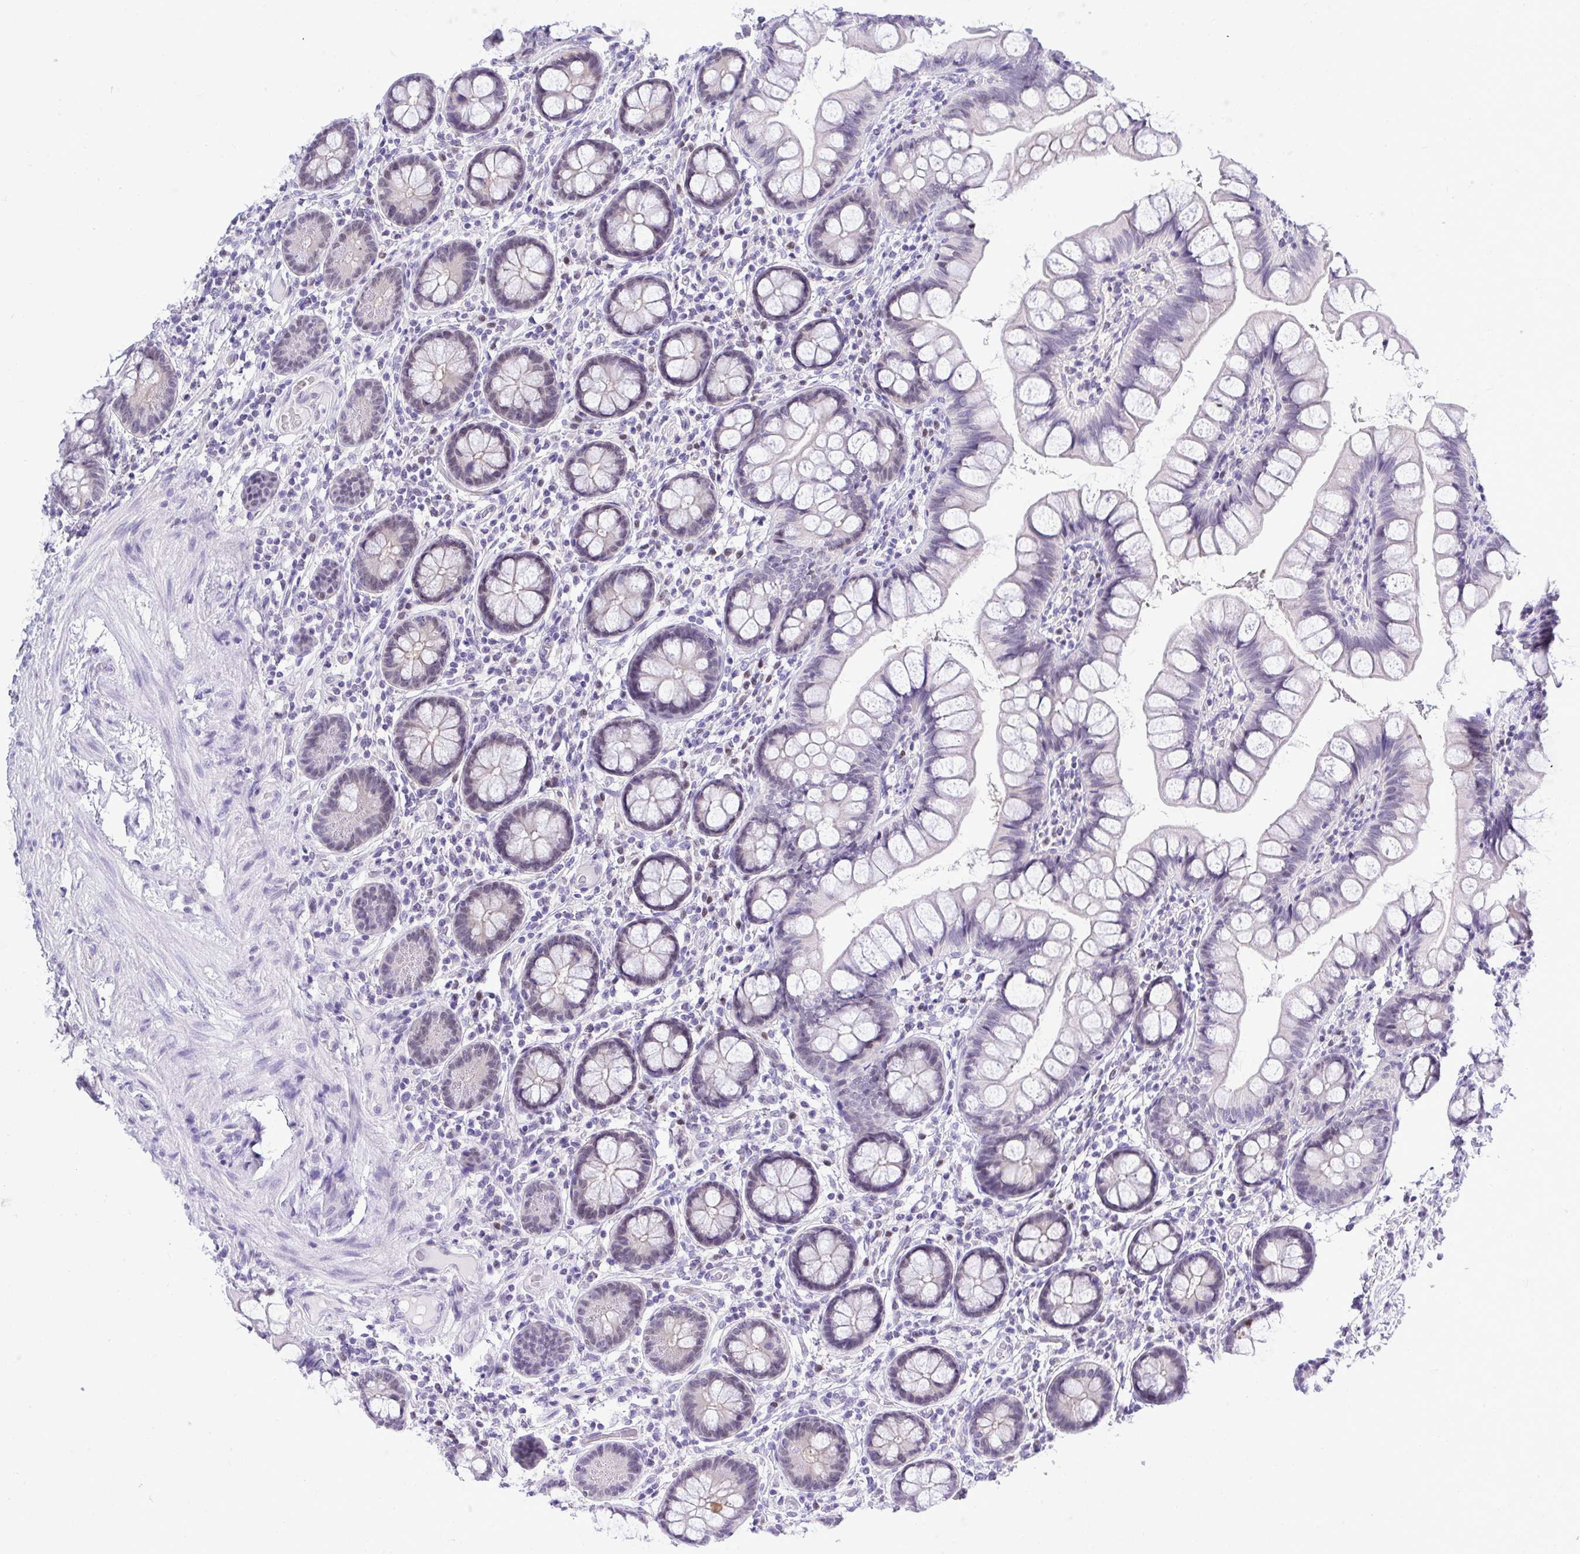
{"staining": {"intensity": "weak", "quantity": "<25%", "location": "nuclear"}, "tissue": "small intestine", "cell_type": "Glandular cells", "image_type": "normal", "snomed": [{"axis": "morphology", "description": "Normal tissue, NOS"}, {"axis": "topography", "description": "Small intestine"}], "caption": "Small intestine stained for a protein using immunohistochemistry (IHC) demonstrates no staining glandular cells.", "gene": "THOP1", "patient": {"sex": "male", "age": 70}}